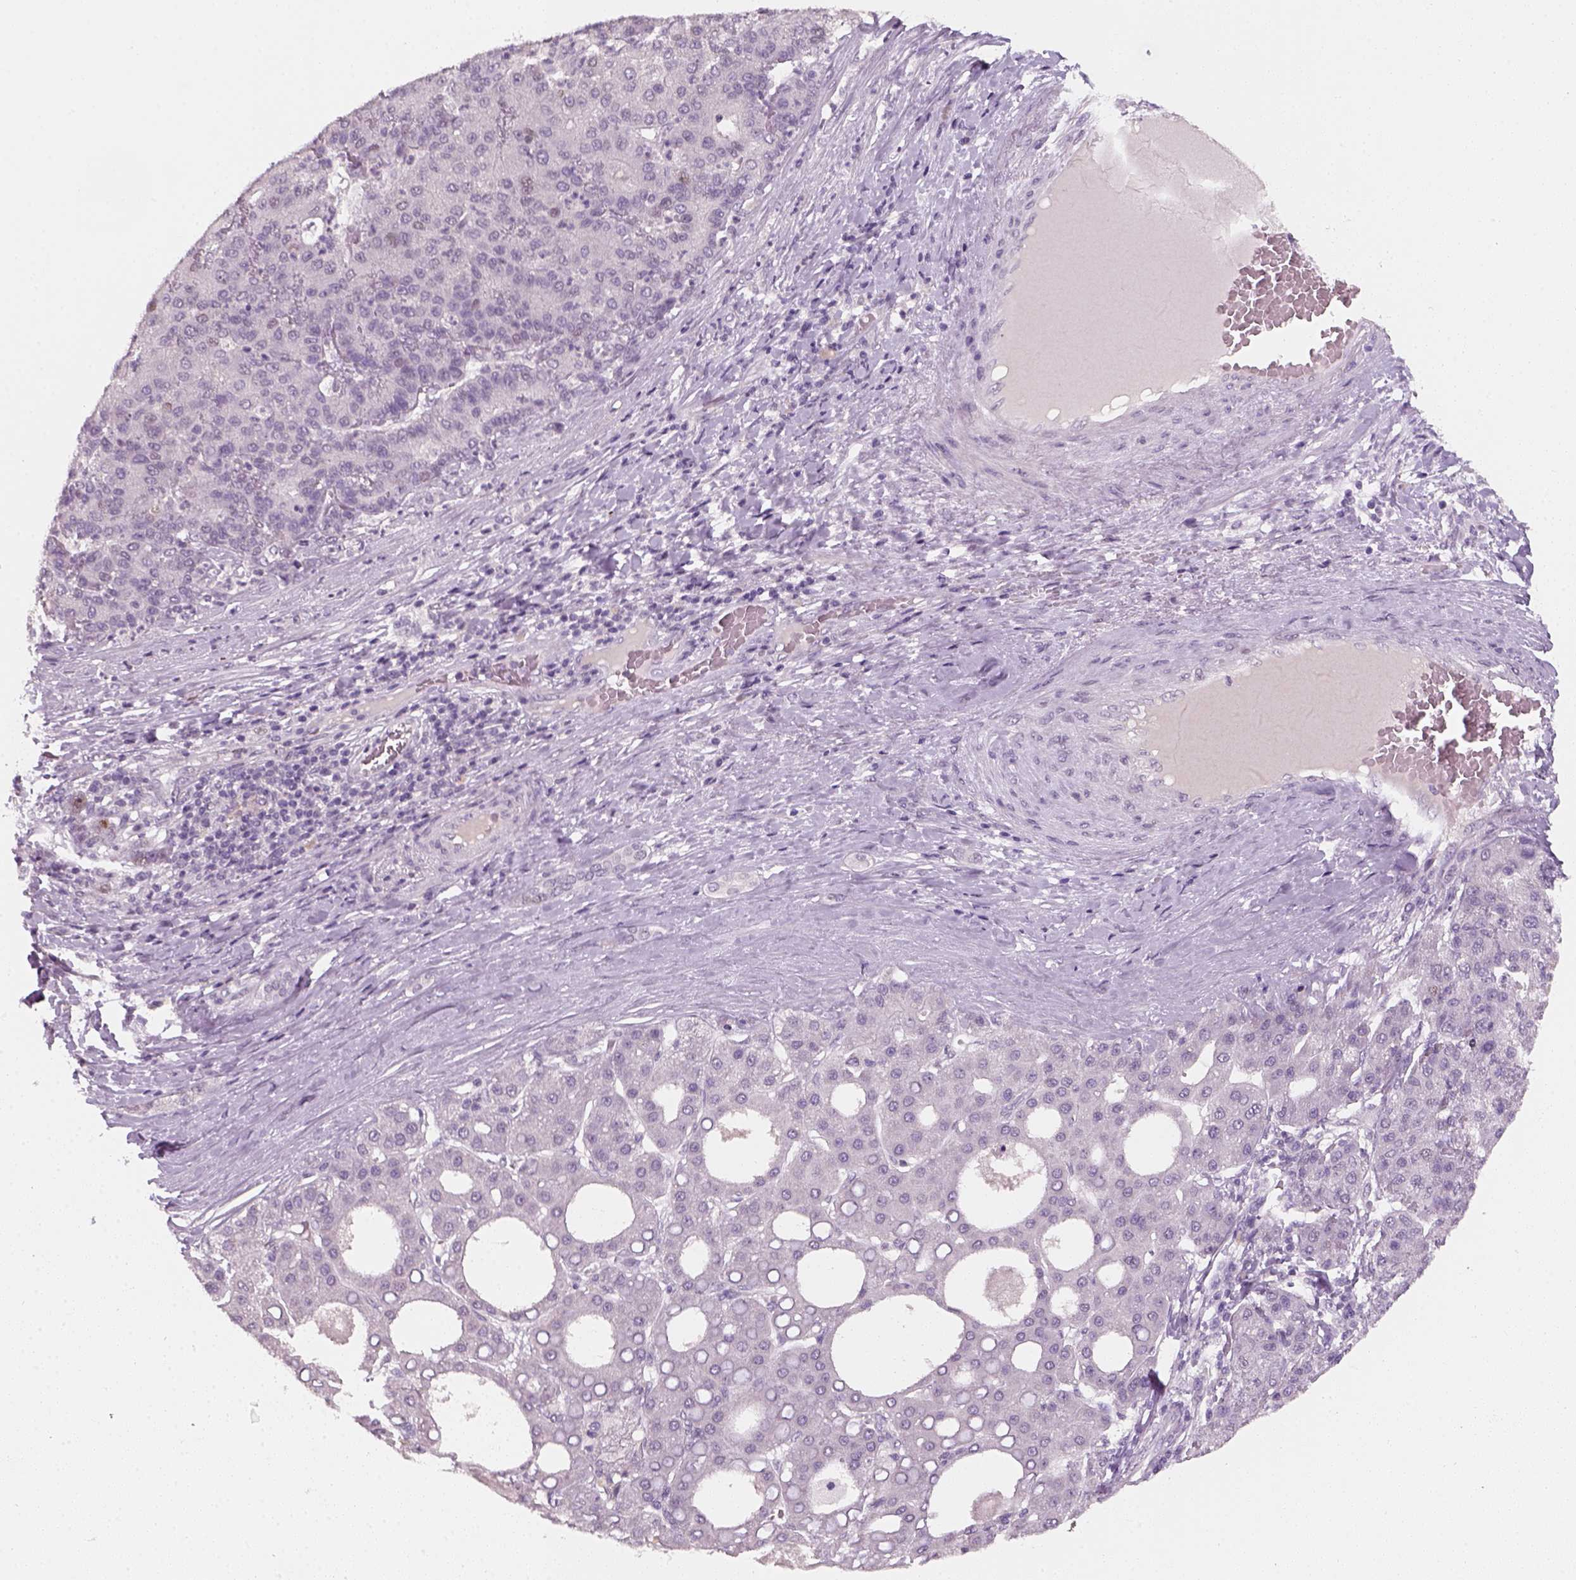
{"staining": {"intensity": "negative", "quantity": "none", "location": "none"}, "tissue": "liver cancer", "cell_type": "Tumor cells", "image_type": "cancer", "snomed": [{"axis": "morphology", "description": "Carcinoma, Hepatocellular, NOS"}, {"axis": "topography", "description": "Liver"}], "caption": "High power microscopy histopathology image of an IHC photomicrograph of liver cancer (hepatocellular carcinoma), revealing no significant positivity in tumor cells.", "gene": "TP53", "patient": {"sex": "male", "age": 65}}